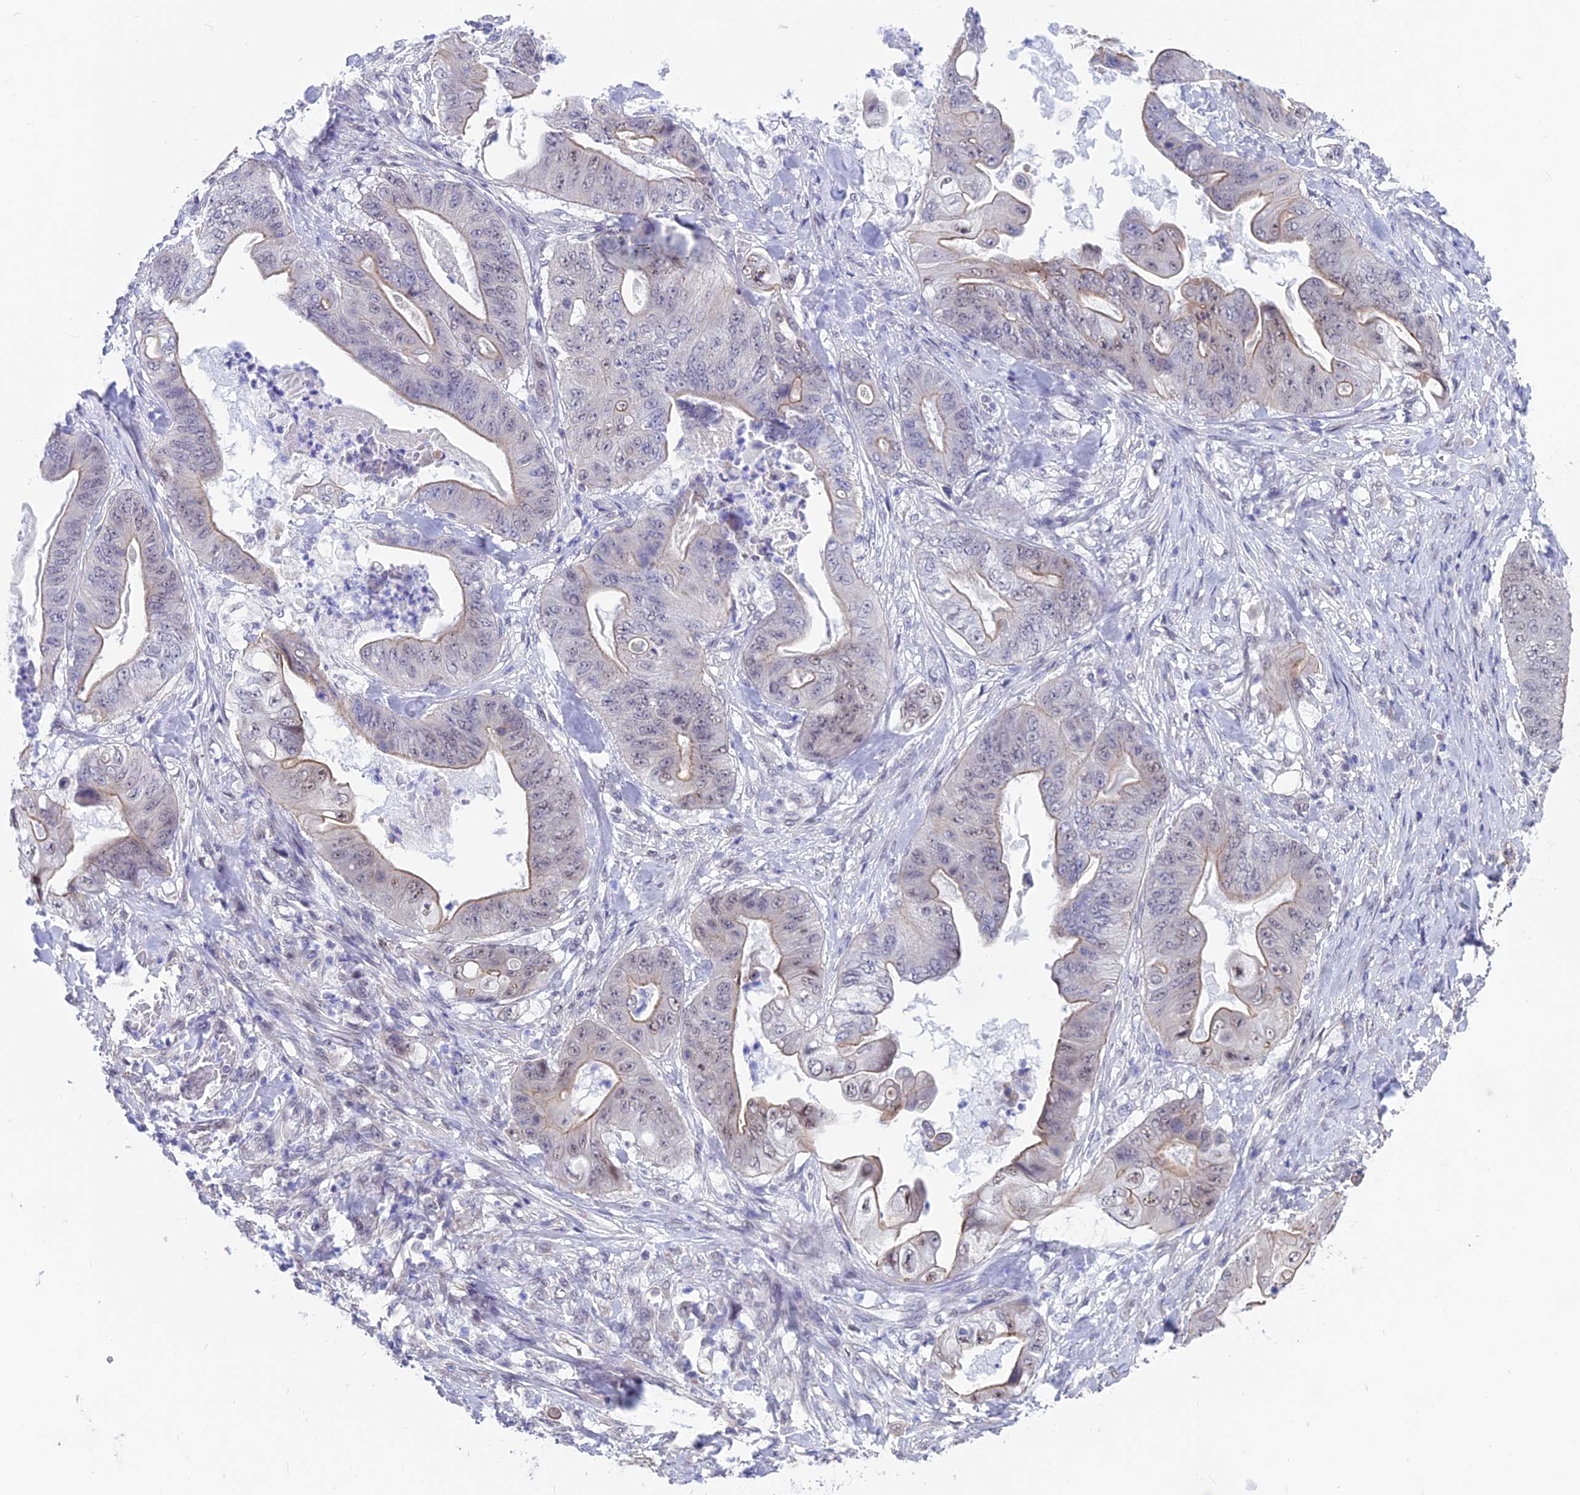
{"staining": {"intensity": "moderate", "quantity": "<25%", "location": "cytoplasmic/membranous"}, "tissue": "stomach cancer", "cell_type": "Tumor cells", "image_type": "cancer", "snomed": [{"axis": "morphology", "description": "Adenocarcinoma, NOS"}, {"axis": "topography", "description": "Stomach"}], "caption": "The image exhibits a brown stain indicating the presence of a protein in the cytoplasmic/membranous of tumor cells in adenocarcinoma (stomach). The staining was performed using DAB (3,3'-diaminobenzidine), with brown indicating positive protein expression. Nuclei are stained blue with hematoxylin.", "gene": "SRSF5", "patient": {"sex": "female", "age": 73}}